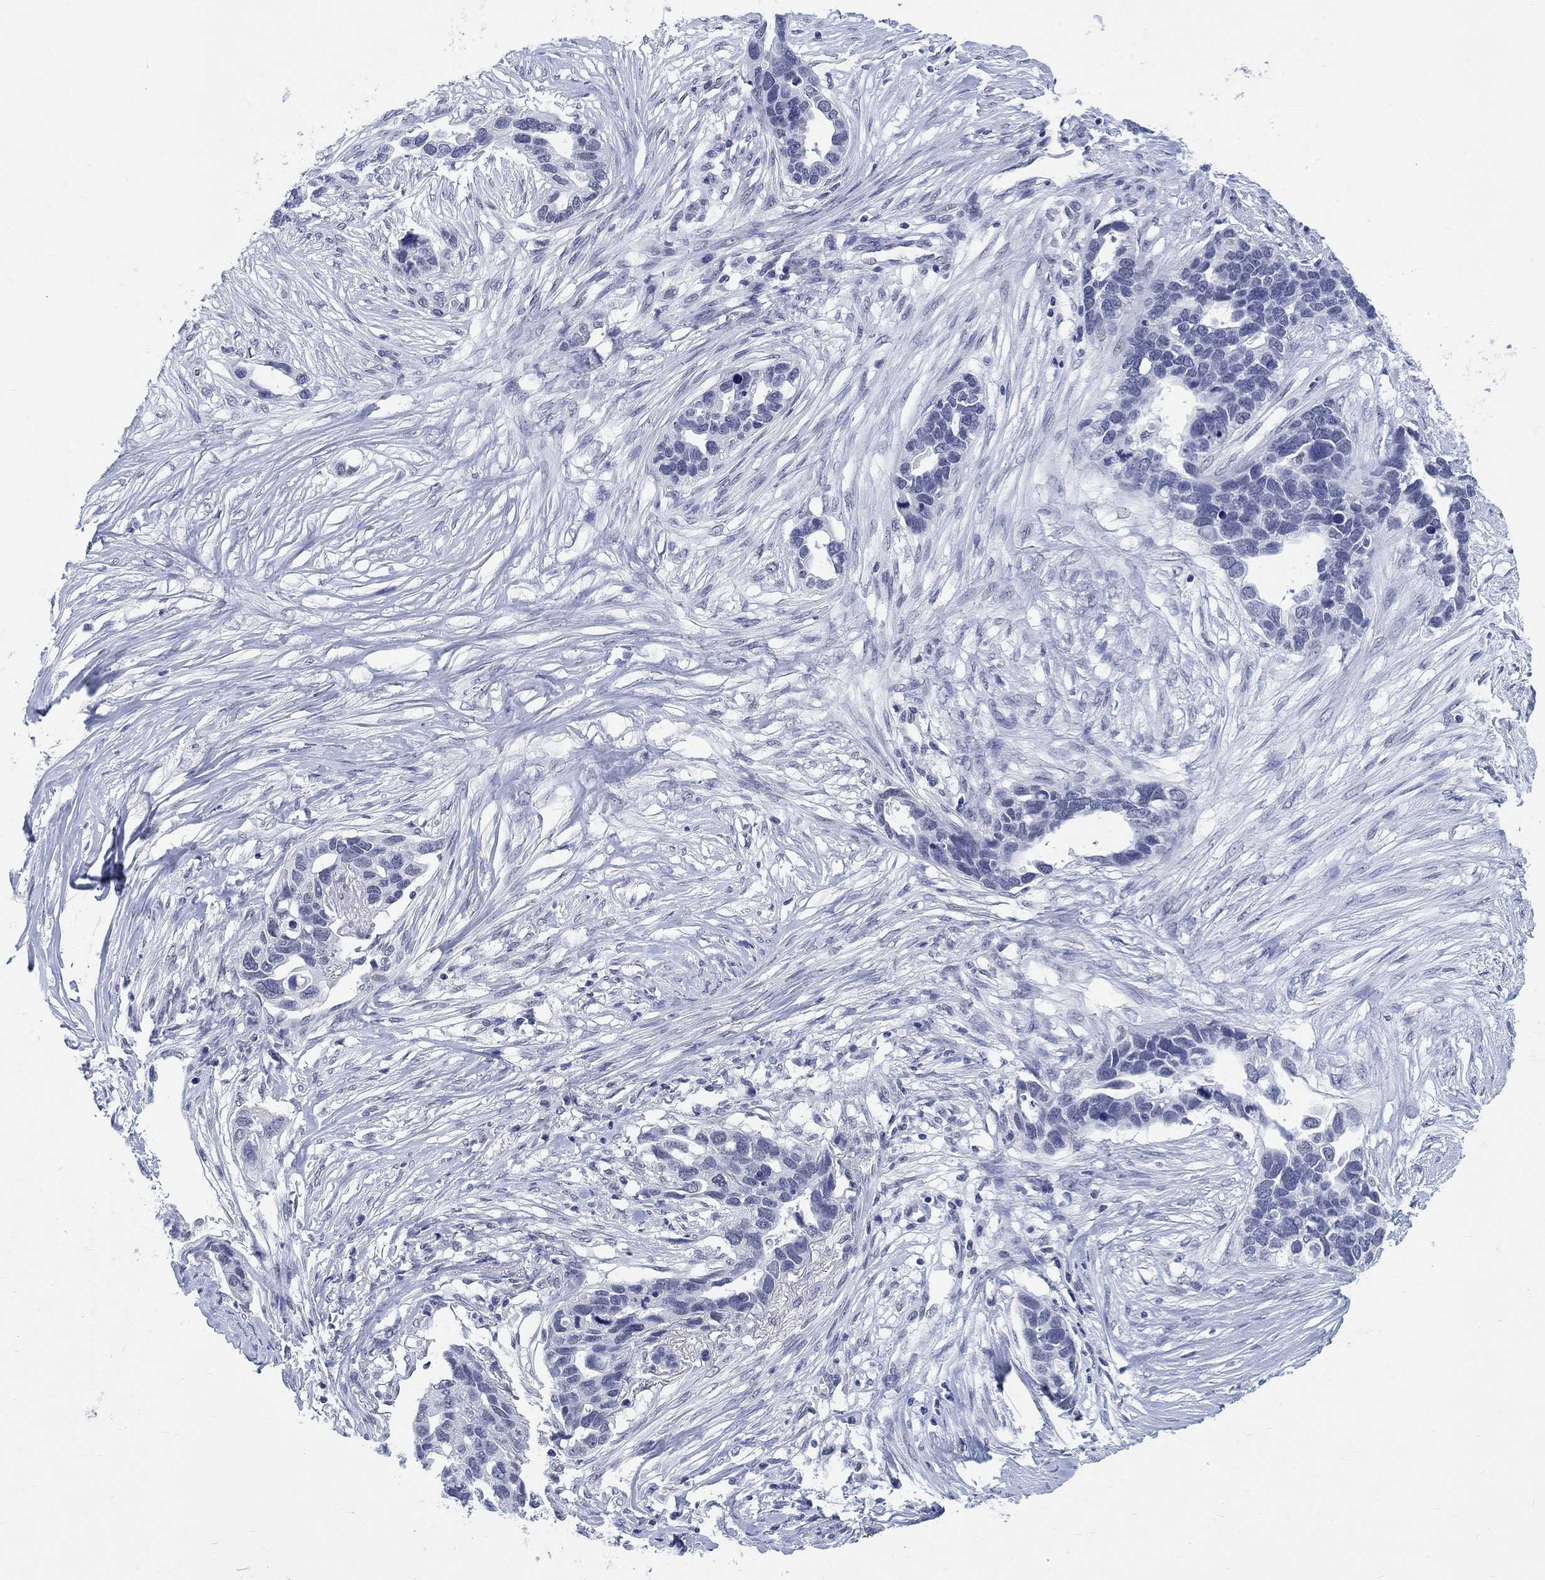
{"staining": {"intensity": "negative", "quantity": "none", "location": "none"}, "tissue": "ovarian cancer", "cell_type": "Tumor cells", "image_type": "cancer", "snomed": [{"axis": "morphology", "description": "Cystadenocarcinoma, serous, NOS"}, {"axis": "topography", "description": "Ovary"}], "caption": "A histopathology image of human ovarian serous cystadenocarcinoma is negative for staining in tumor cells. (Stains: DAB immunohistochemistry (IHC) with hematoxylin counter stain, Microscopy: brightfield microscopy at high magnification).", "gene": "ANKS1B", "patient": {"sex": "female", "age": 54}}